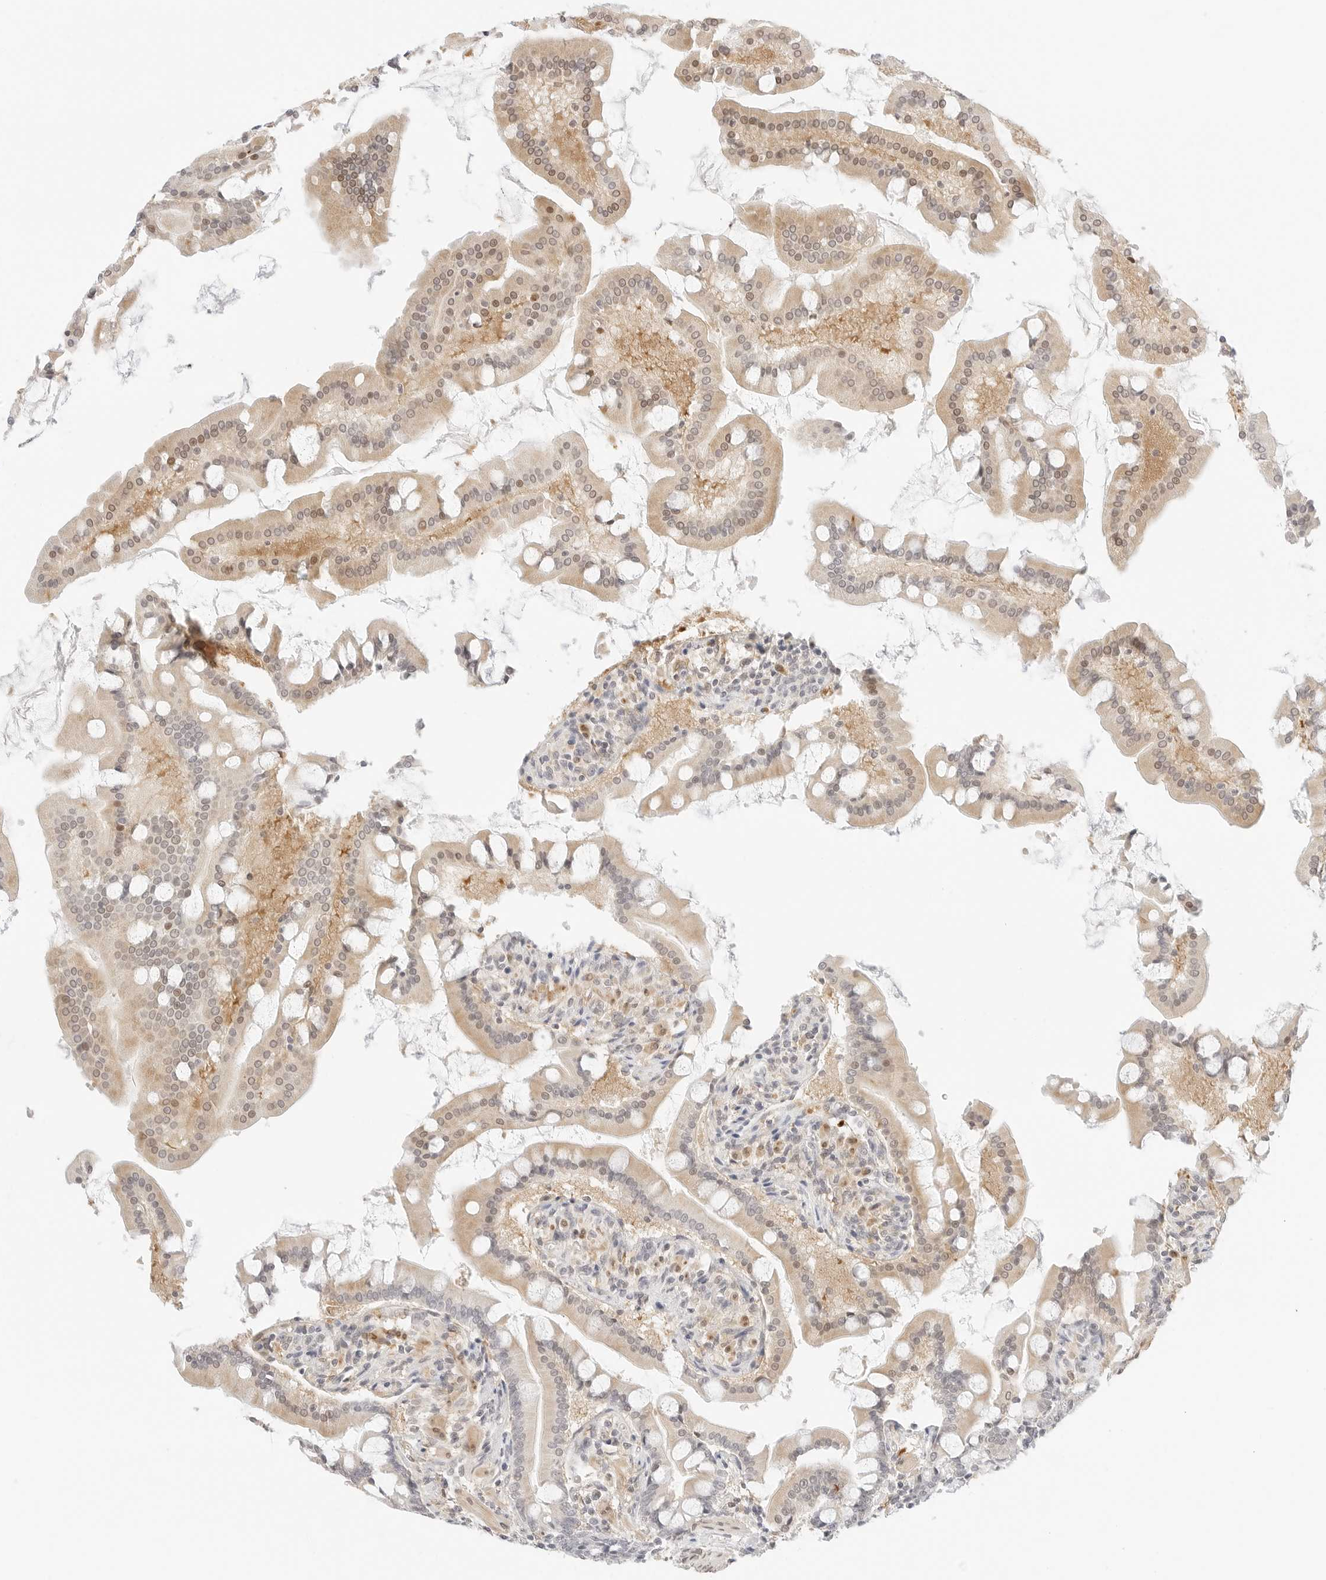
{"staining": {"intensity": "moderate", "quantity": "<25%", "location": "cytoplasmic/membranous,nuclear"}, "tissue": "small intestine", "cell_type": "Glandular cells", "image_type": "normal", "snomed": [{"axis": "morphology", "description": "Normal tissue, NOS"}, {"axis": "topography", "description": "Small intestine"}], "caption": "This photomicrograph displays immunohistochemistry (IHC) staining of unremarkable small intestine, with low moderate cytoplasmic/membranous,nuclear expression in about <25% of glandular cells.", "gene": "TEKT2", "patient": {"sex": "male", "age": 41}}